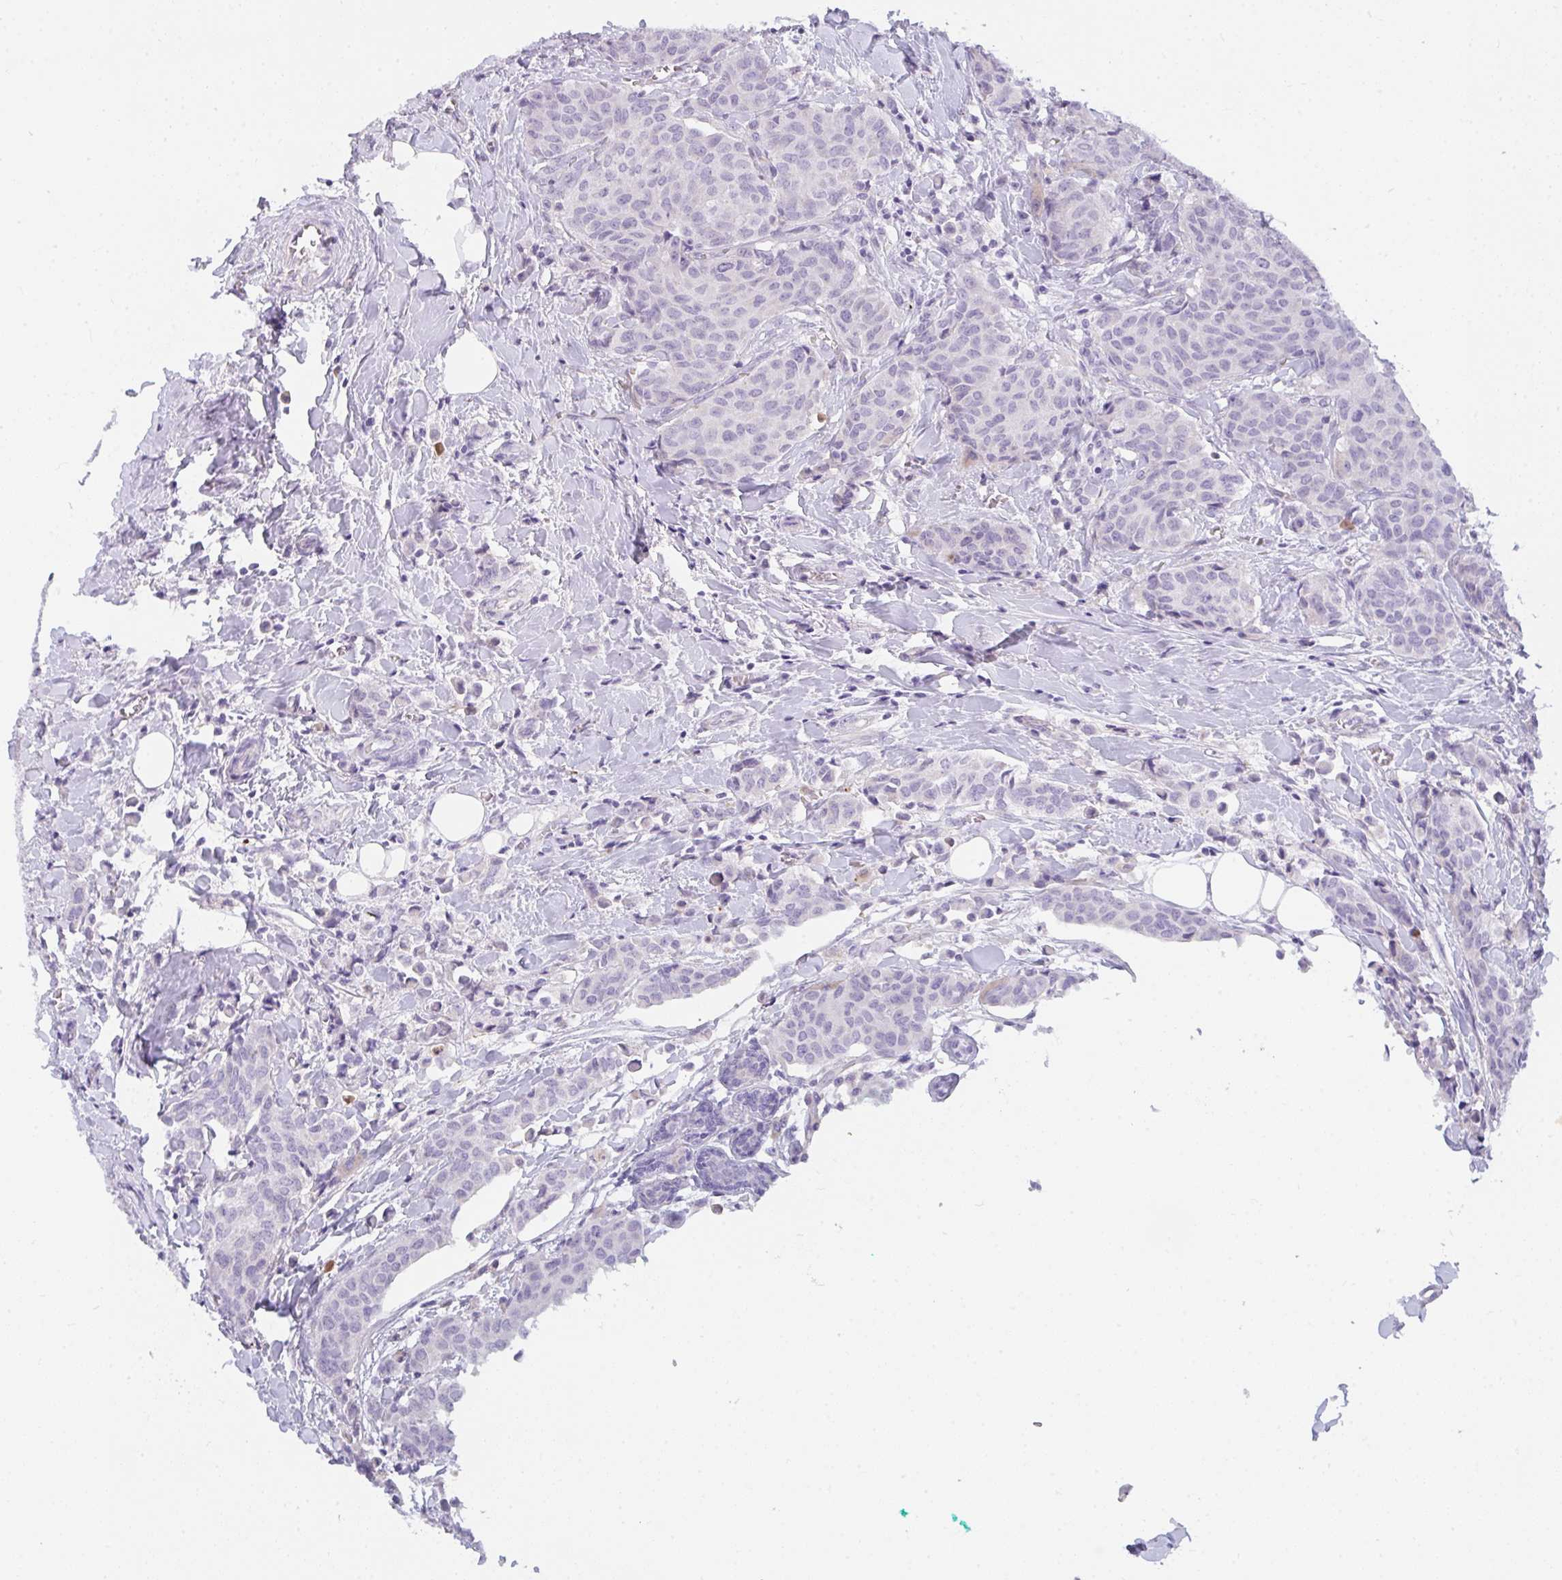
{"staining": {"intensity": "negative", "quantity": "none", "location": "none"}, "tissue": "breast cancer", "cell_type": "Tumor cells", "image_type": "cancer", "snomed": [{"axis": "morphology", "description": "Duct carcinoma"}, {"axis": "topography", "description": "Breast"}], "caption": "Immunohistochemistry of human intraductal carcinoma (breast) reveals no positivity in tumor cells. Brightfield microscopy of immunohistochemistry stained with DAB (brown) and hematoxylin (blue), captured at high magnification.", "gene": "COX7B", "patient": {"sex": "female", "age": 47}}